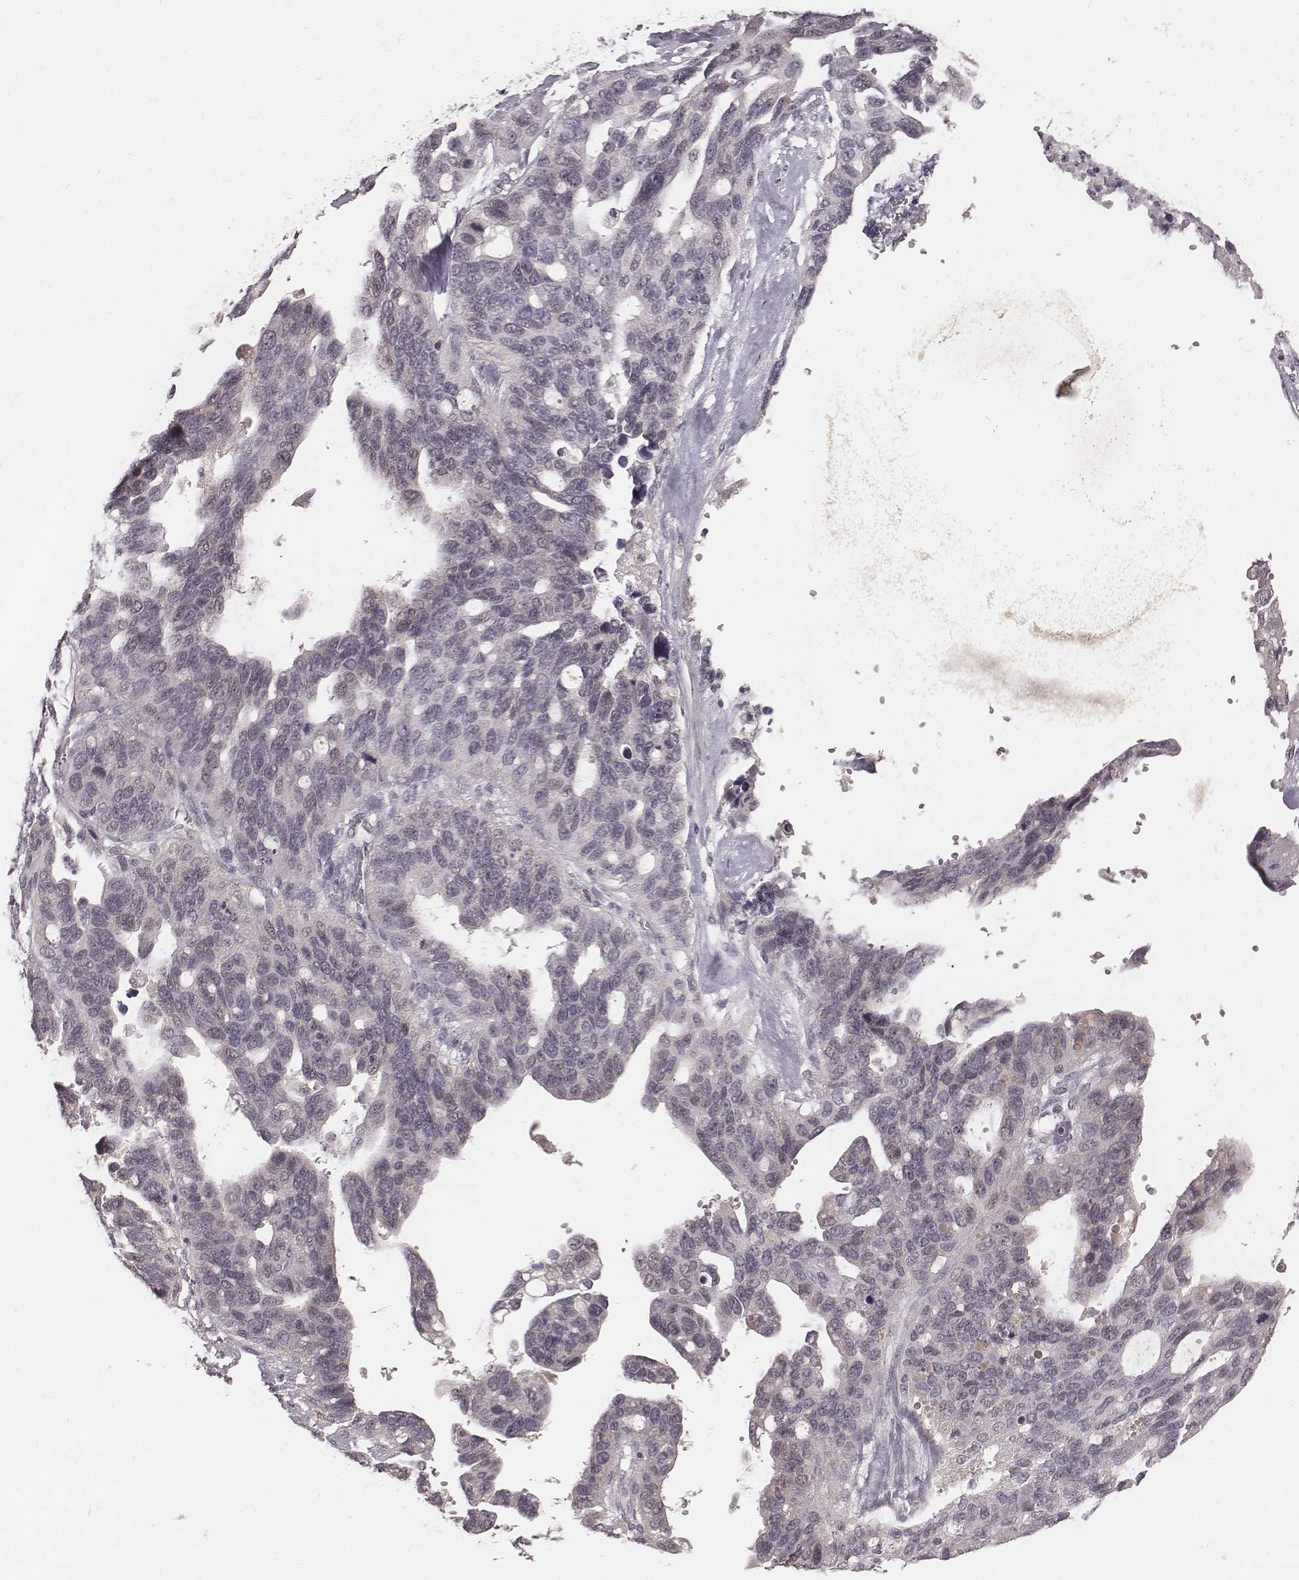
{"staining": {"intensity": "negative", "quantity": "none", "location": "none"}, "tissue": "ovarian cancer", "cell_type": "Tumor cells", "image_type": "cancer", "snomed": [{"axis": "morphology", "description": "Cystadenocarcinoma, serous, NOS"}, {"axis": "topography", "description": "Ovary"}], "caption": "This is an immunohistochemistry (IHC) photomicrograph of human ovarian cancer. There is no expression in tumor cells.", "gene": "LY6K", "patient": {"sex": "female", "age": 69}}